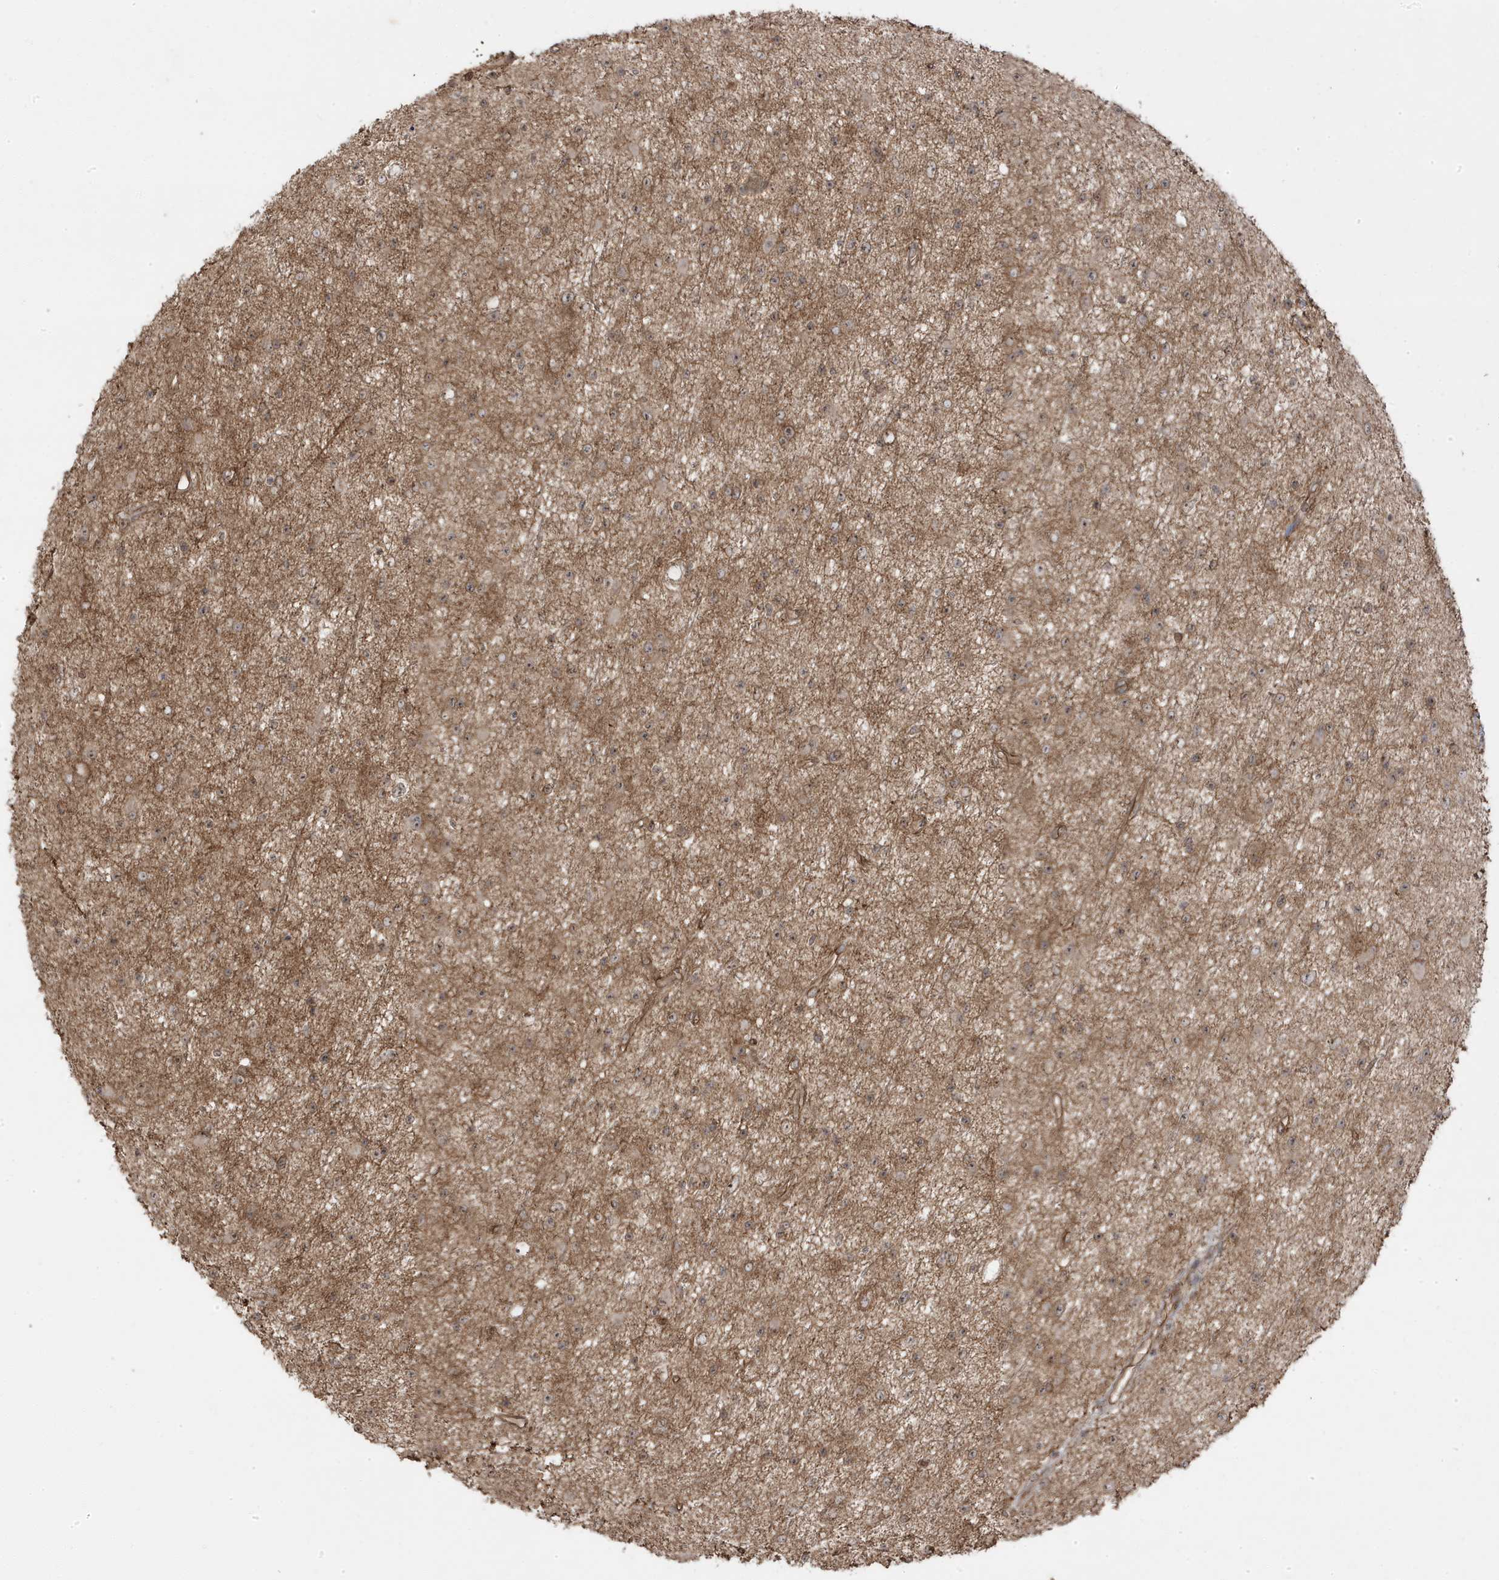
{"staining": {"intensity": "weak", "quantity": "25%-75%", "location": "cytoplasmic/membranous"}, "tissue": "glioma", "cell_type": "Tumor cells", "image_type": "cancer", "snomed": [{"axis": "morphology", "description": "Glioma, malignant, Low grade"}, {"axis": "topography", "description": "Cerebral cortex"}], "caption": "An image showing weak cytoplasmic/membranous expression in approximately 25%-75% of tumor cells in glioma, as visualized by brown immunohistochemical staining.", "gene": "DNAJC12", "patient": {"sex": "female", "age": 39}}